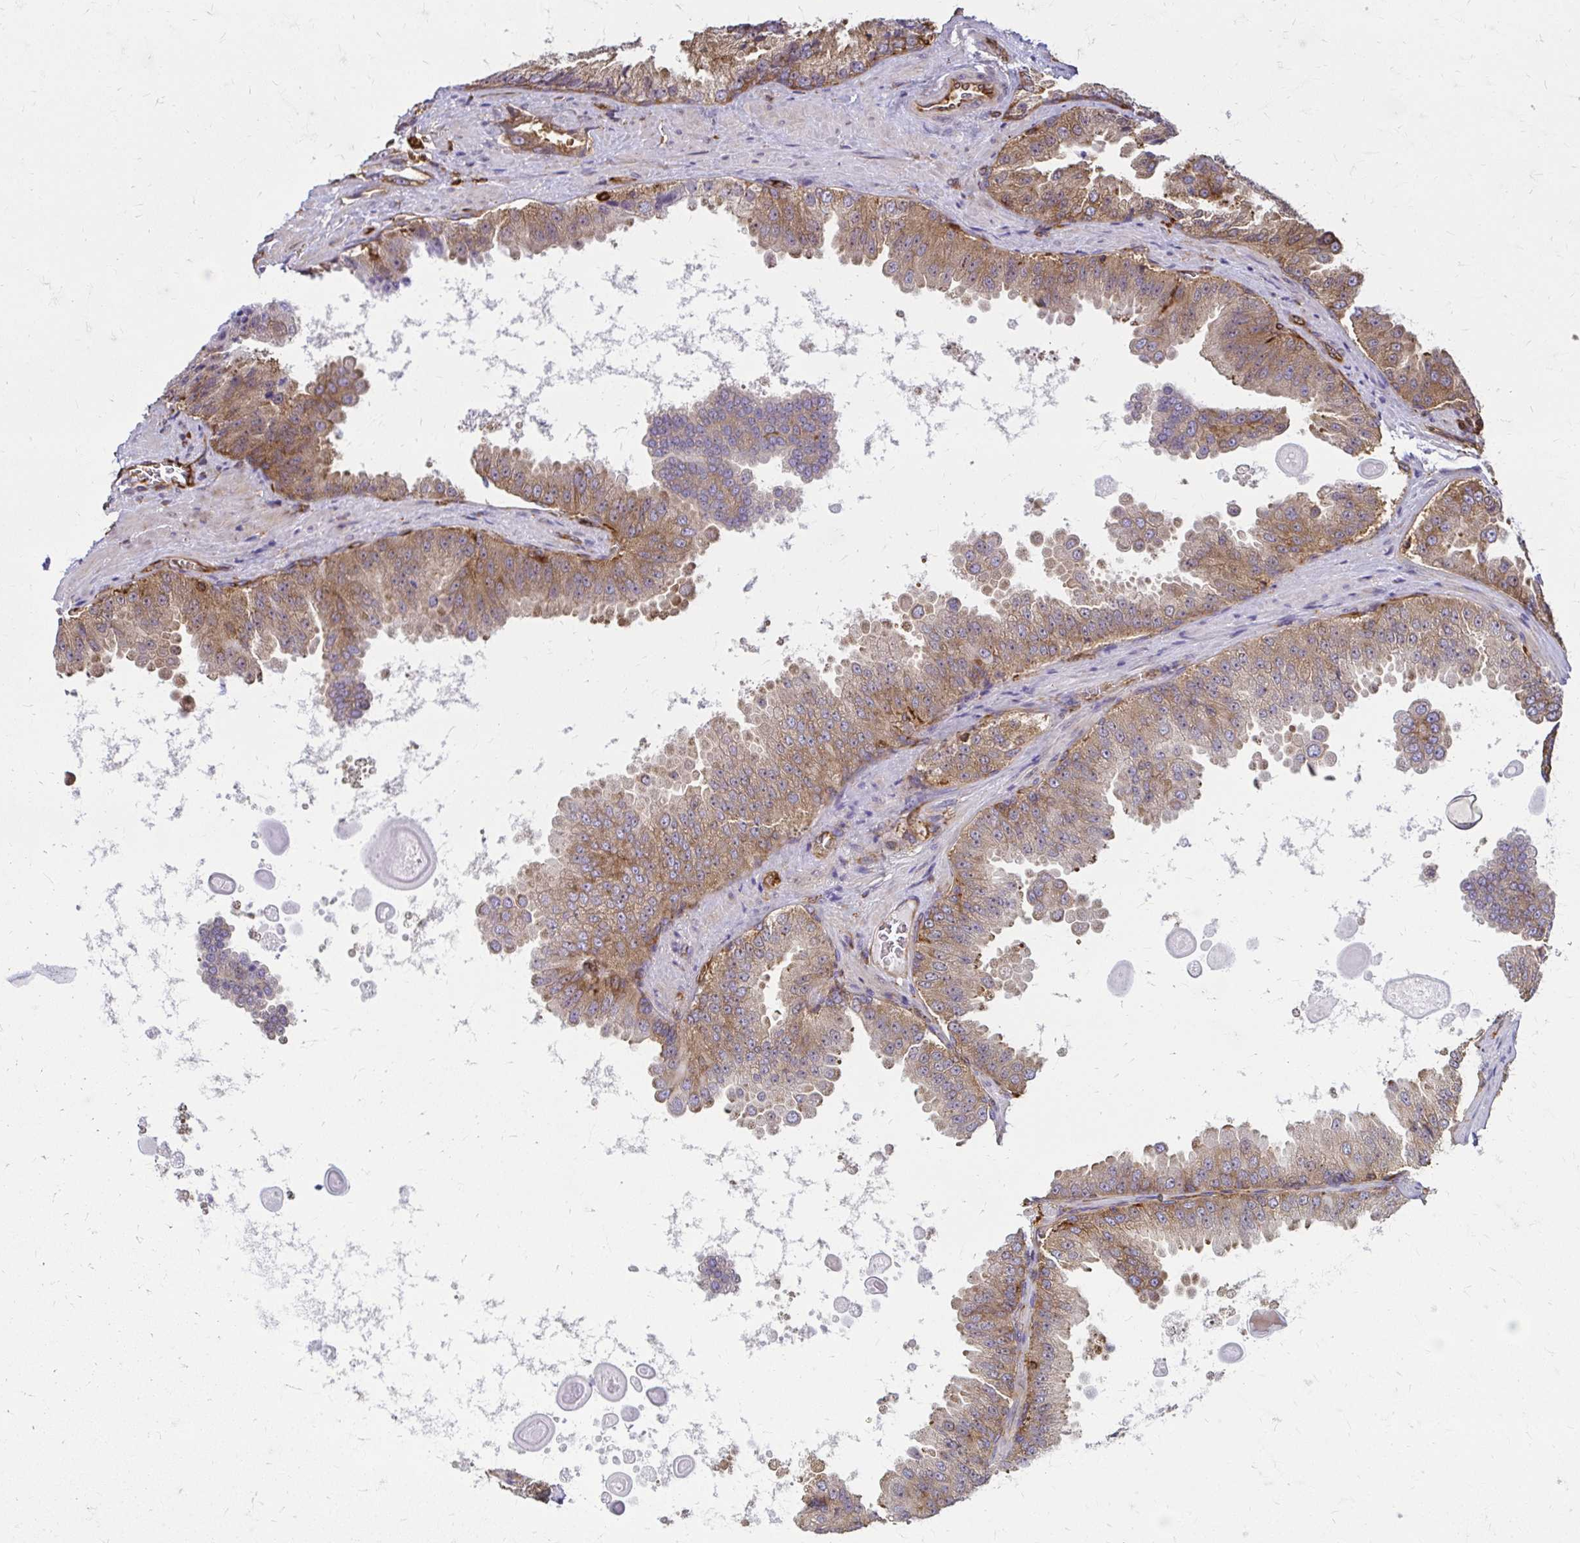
{"staining": {"intensity": "moderate", "quantity": ">75%", "location": "cytoplasmic/membranous"}, "tissue": "prostate cancer", "cell_type": "Tumor cells", "image_type": "cancer", "snomed": [{"axis": "morphology", "description": "Adenocarcinoma, Low grade"}, {"axis": "topography", "description": "Prostate"}], "caption": "Immunohistochemical staining of adenocarcinoma (low-grade) (prostate) displays medium levels of moderate cytoplasmic/membranous protein expression in approximately >75% of tumor cells. (DAB (3,3'-diaminobenzidine) IHC with brightfield microscopy, high magnification).", "gene": "WASF2", "patient": {"sex": "male", "age": 67}}